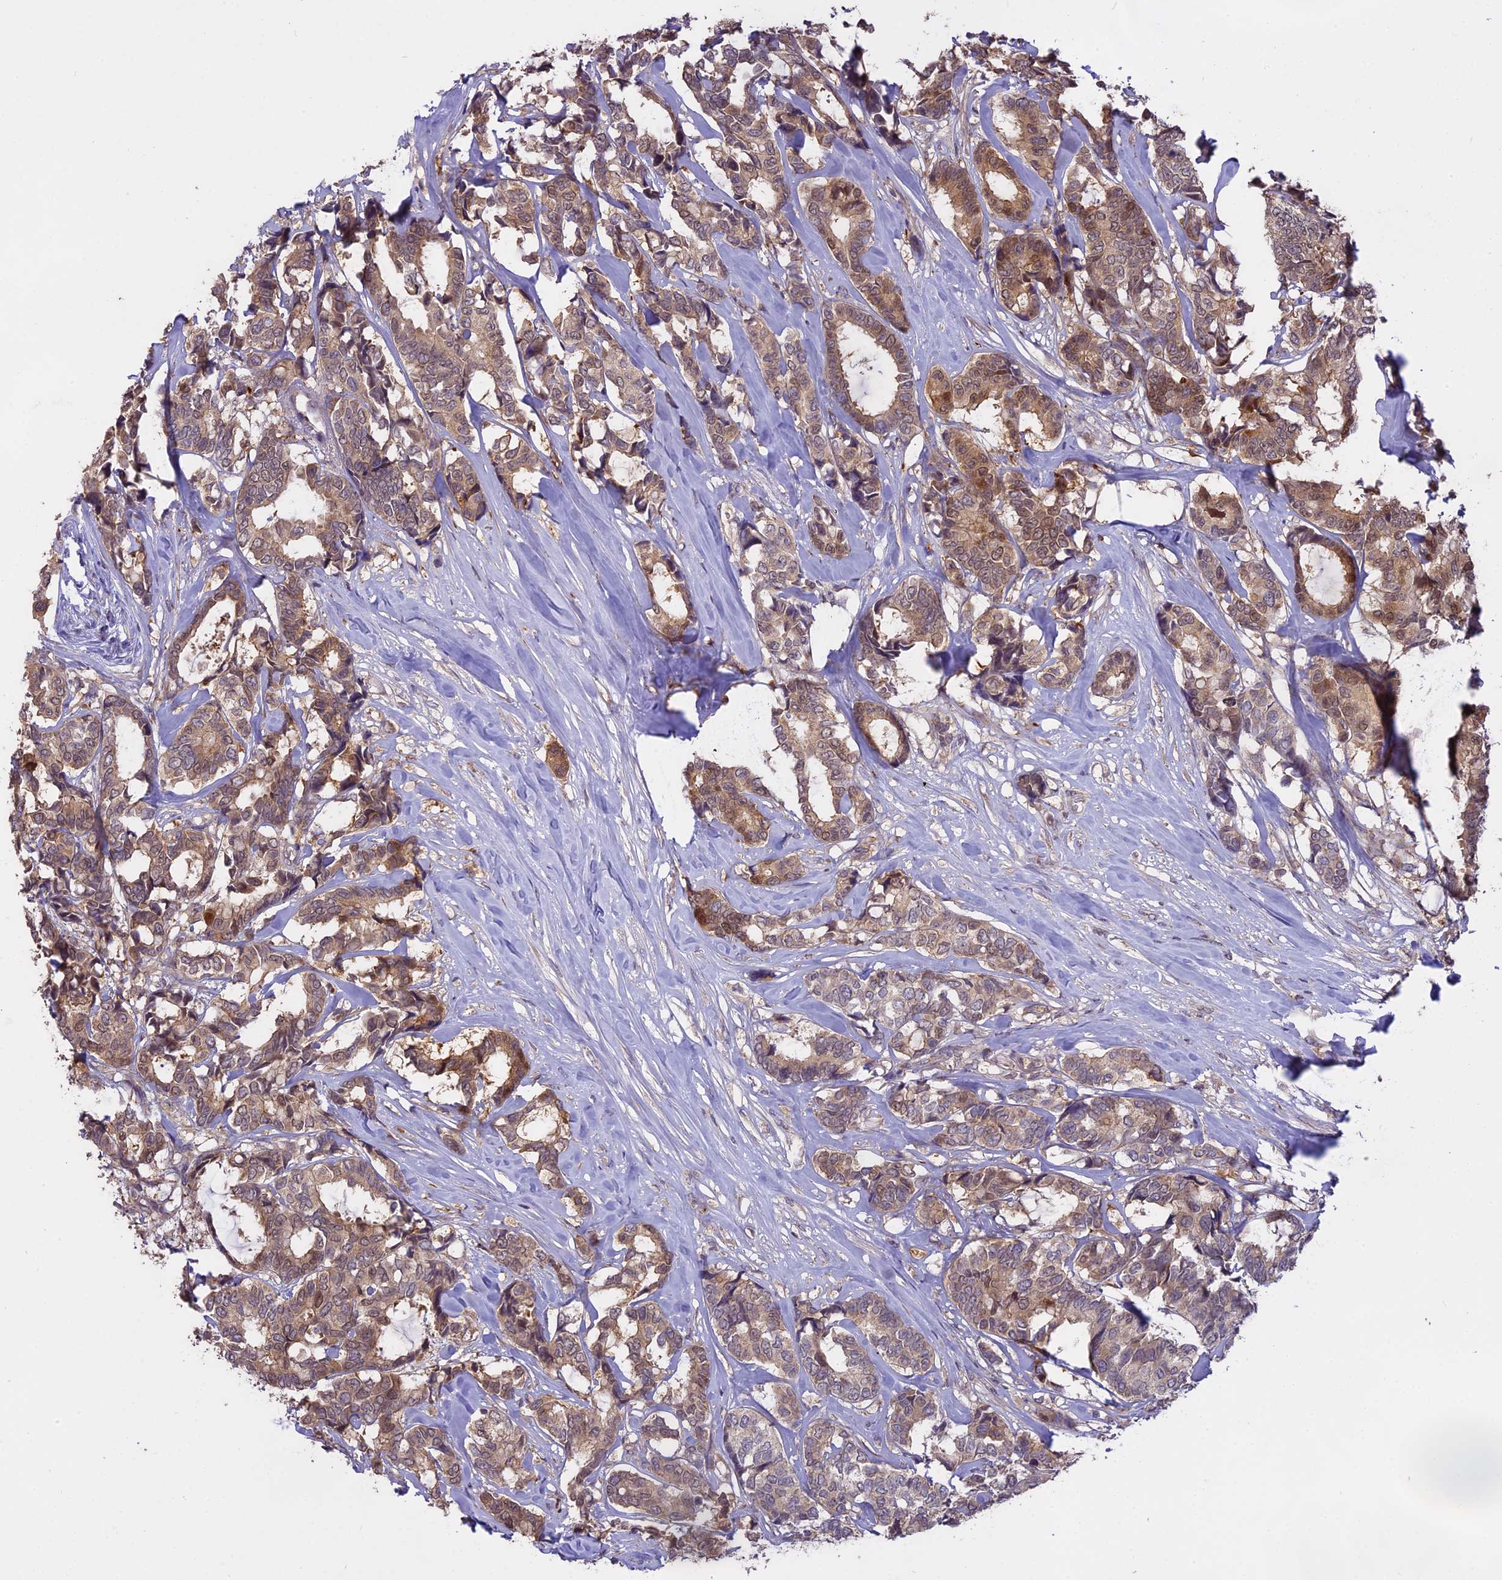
{"staining": {"intensity": "moderate", "quantity": "25%-75%", "location": "cytoplasmic/membranous,nuclear"}, "tissue": "breast cancer", "cell_type": "Tumor cells", "image_type": "cancer", "snomed": [{"axis": "morphology", "description": "Duct carcinoma"}, {"axis": "topography", "description": "Breast"}], "caption": "High-magnification brightfield microscopy of breast cancer stained with DAB (brown) and counterstained with hematoxylin (blue). tumor cells exhibit moderate cytoplasmic/membranous and nuclear staining is seen in about25%-75% of cells. The staining was performed using DAB (3,3'-diaminobenzidine), with brown indicating positive protein expression. Nuclei are stained blue with hematoxylin.", "gene": "MEMO1", "patient": {"sex": "female", "age": 87}}